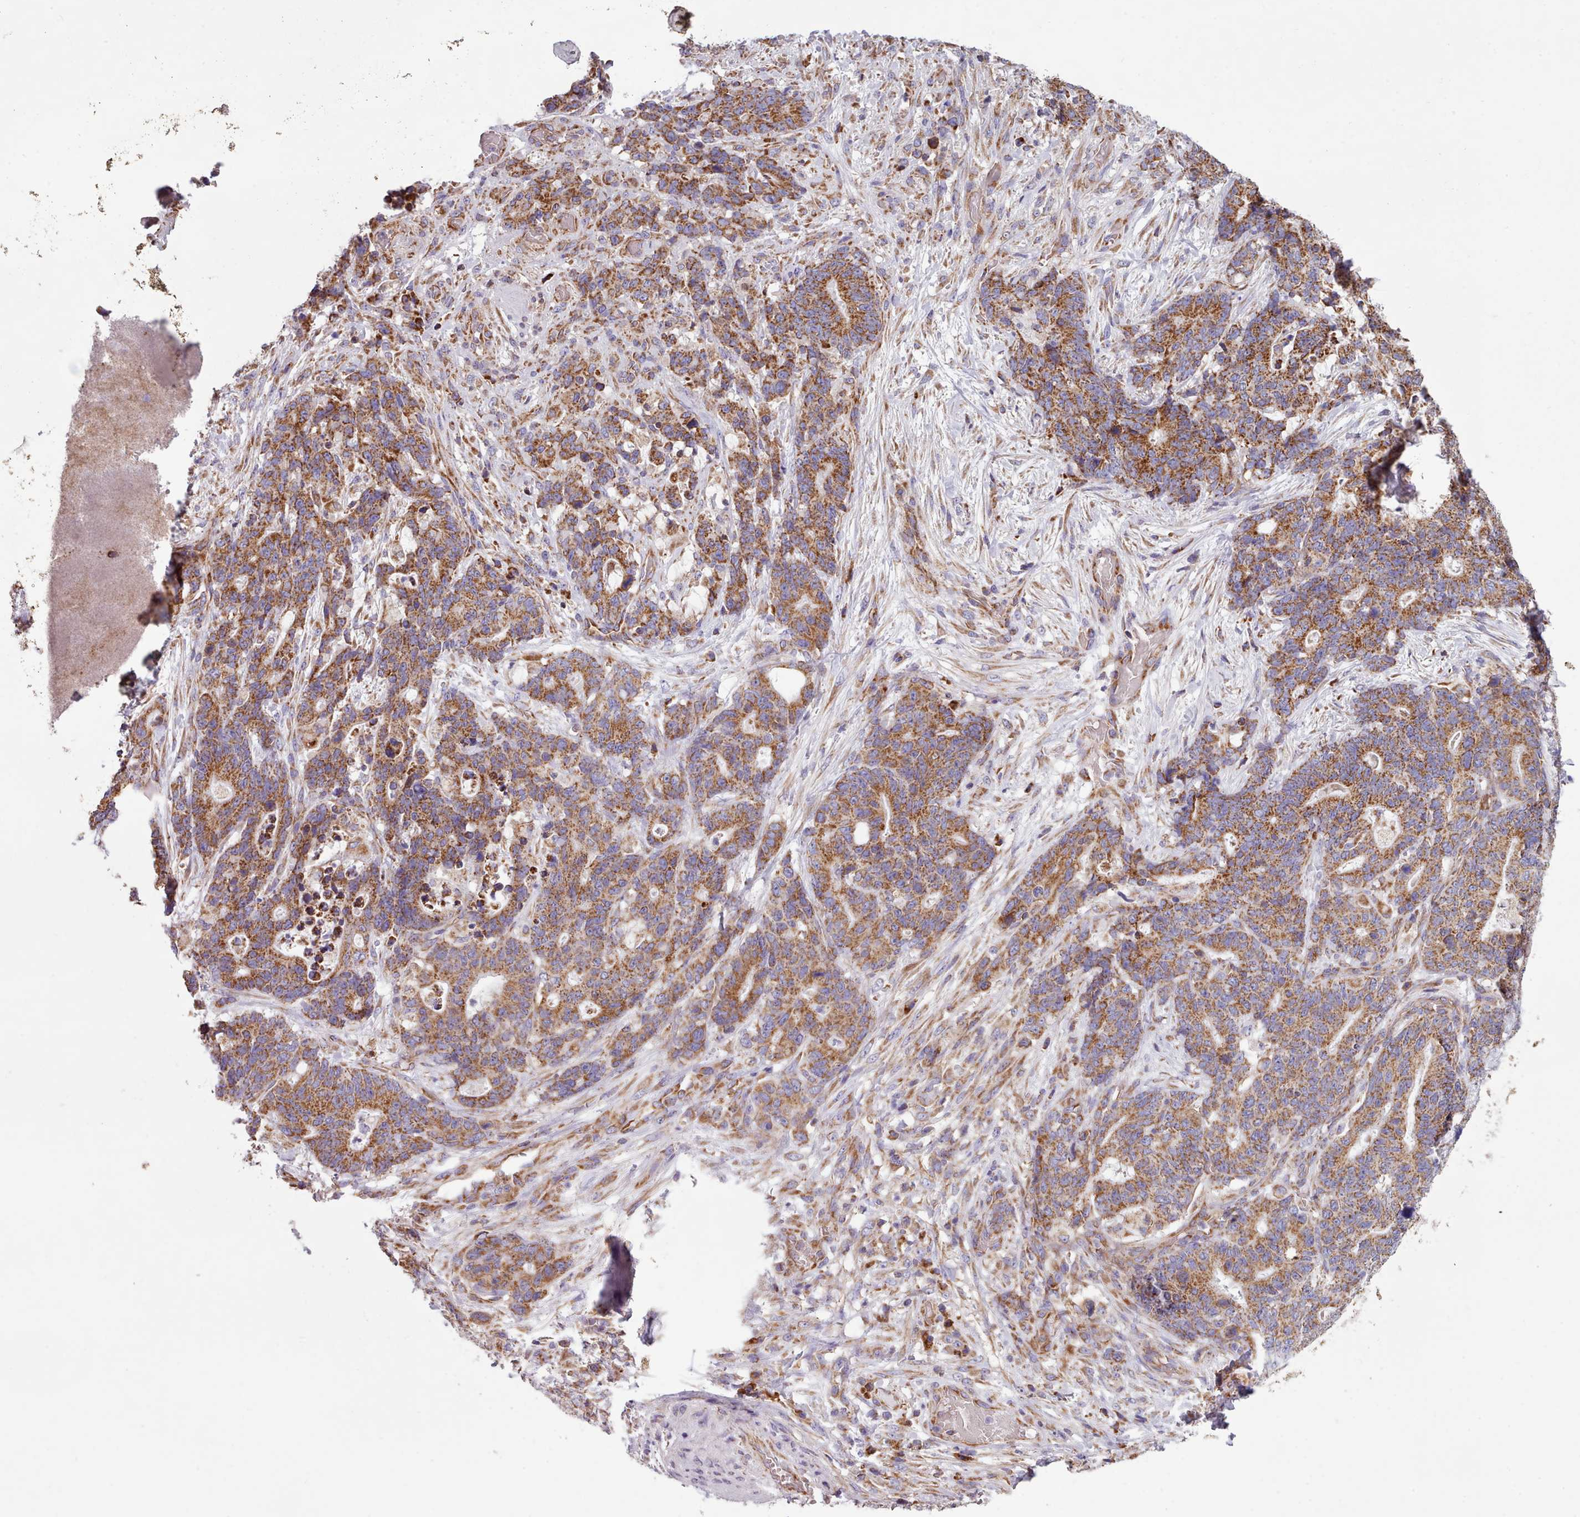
{"staining": {"intensity": "strong", "quantity": ">75%", "location": "cytoplasmic/membranous"}, "tissue": "stomach cancer", "cell_type": "Tumor cells", "image_type": "cancer", "snomed": [{"axis": "morphology", "description": "Normal tissue, NOS"}, {"axis": "morphology", "description": "Adenocarcinoma, NOS"}, {"axis": "topography", "description": "Stomach"}], "caption": "This is an image of immunohistochemistry (IHC) staining of stomach cancer, which shows strong positivity in the cytoplasmic/membranous of tumor cells.", "gene": "SRP54", "patient": {"sex": "female", "age": 64}}